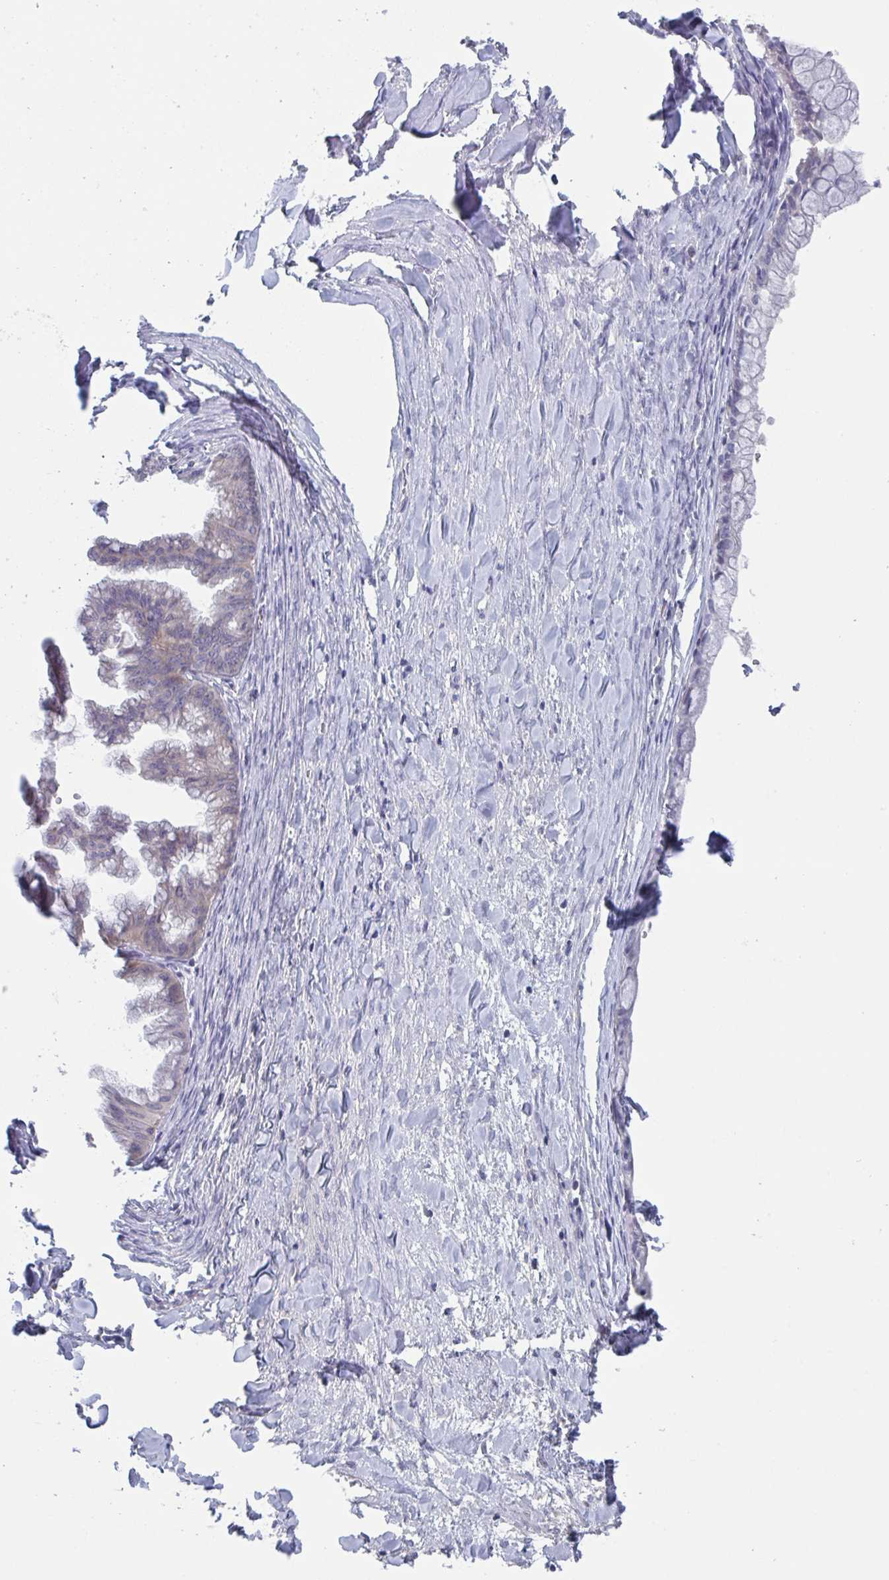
{"staining": {"intensity": "negative", "quantity": "none", "location": "none"}, "tissue": "ovarian cancer", "cell_type": "Tumor cells", "image_type": "cancer", "snomed": [{"axis": "morphology", "description": "Cystadenocarcinoma, mucinous, NOS"}, {"axis": "topography", "description": "Ovary"}], "caption": "High magnification brightfield microscopy of mucinous cystadenocarcinoma (ovarian) stained with DAB (brown) and counterstained with hematoxylin (blue): tumor cells show no significant staining.", "gene": "STK26", "patient": {"sex": "female", "age": 35}}